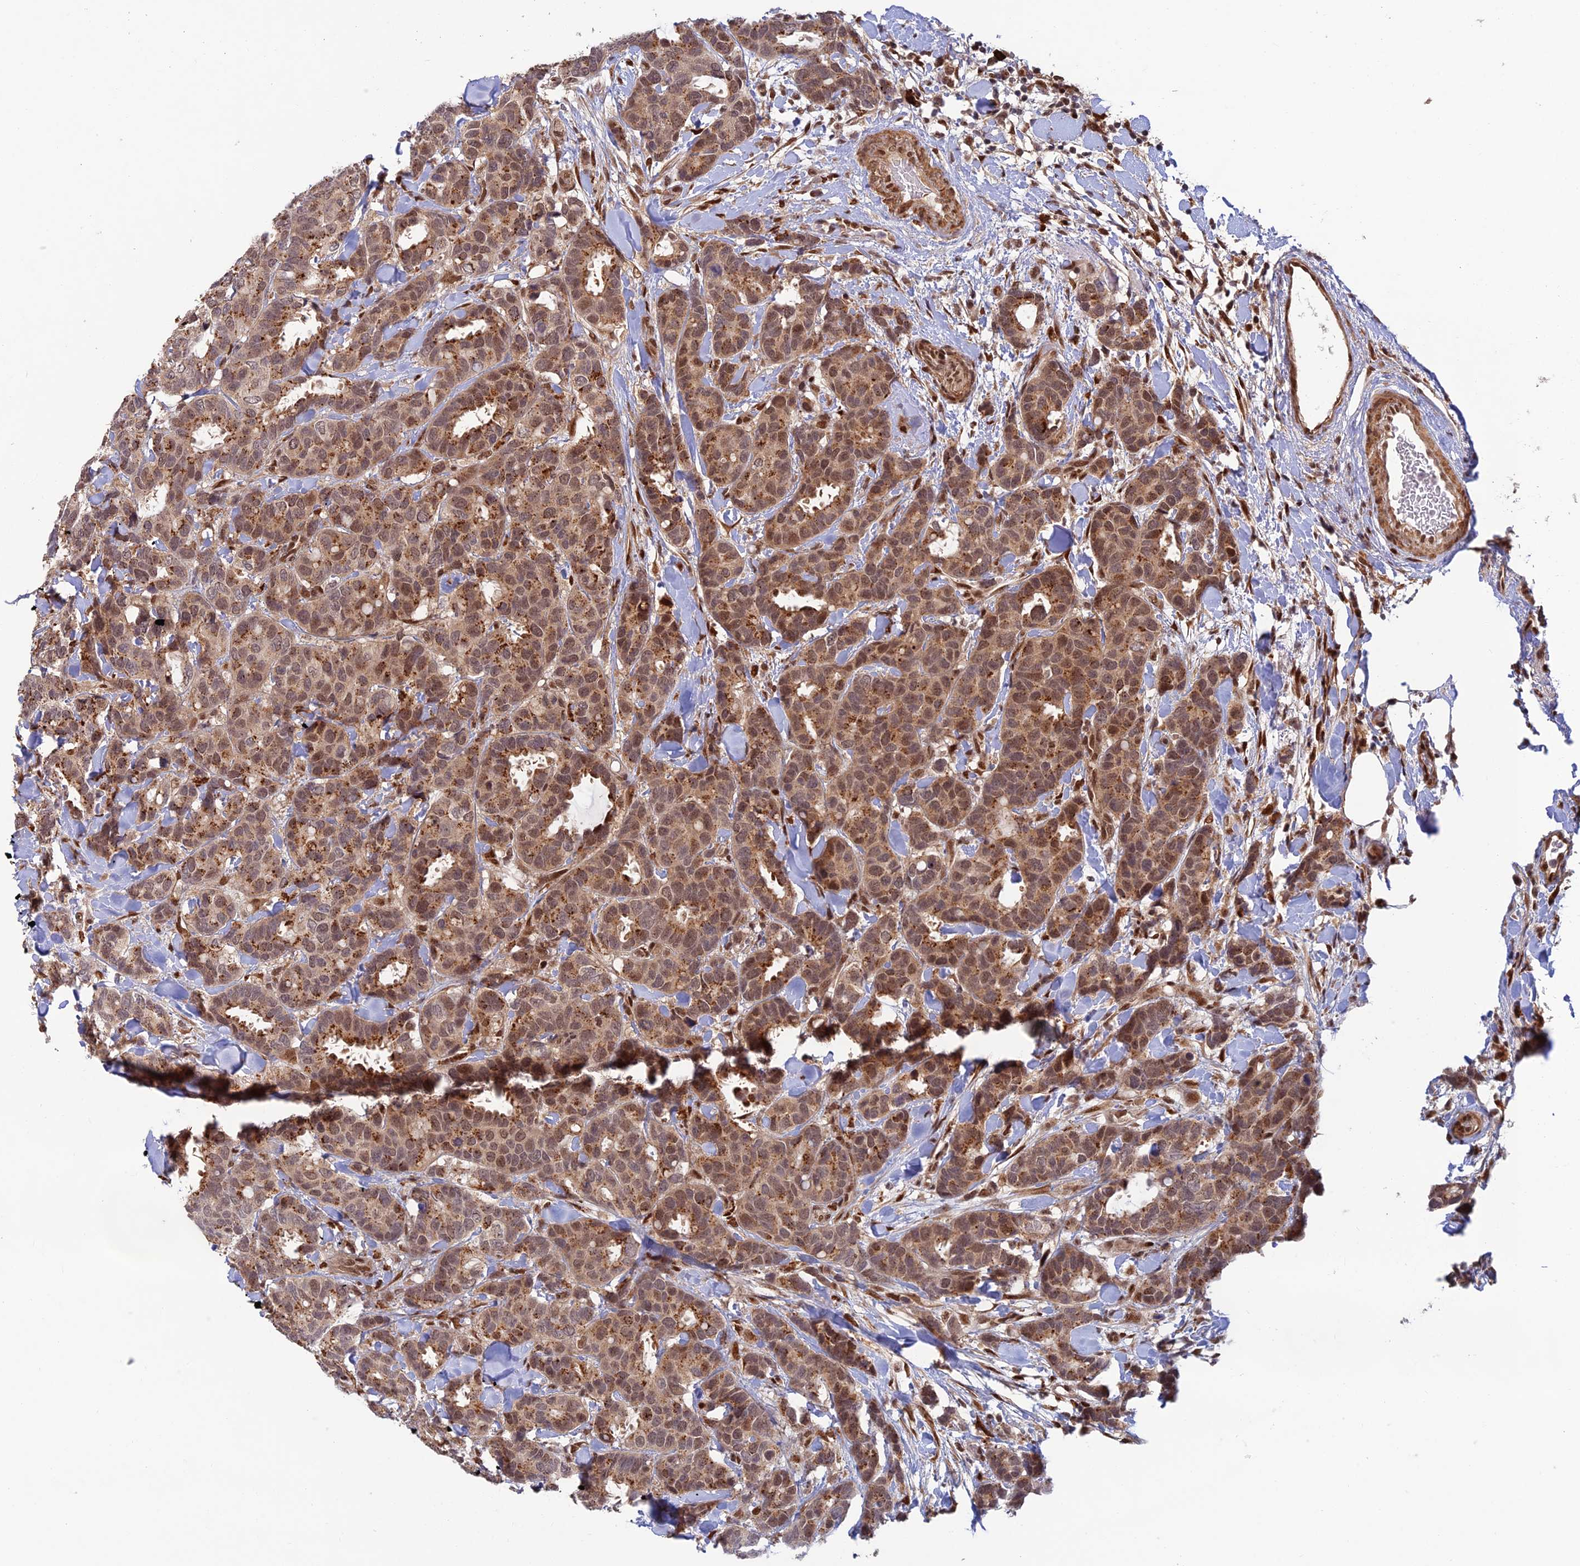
{"staining": {"intensity": "moderate", "quantity": ">75%", "location": "cytoplasmic/membranous"}, "tissue": "breast cancer", "cell_type": "Tumor cells", "image_type": "cancer", "snomed": [{"axis": "morphology", "description": "Normal tissue, NOS"}, {"axis": "morphology", "description": "Duct carcinoma"}, {"axis": "topography", "description": "Breast"}], "caption": "Immunohistochemical staining of human breast cancer (intraductal carcinoma) displays moderate cytoplasmic/membranous protein positivity in approximately >75% of tumor cells.", "gene": "ZNF565", "patient": {"sex": "female", "age": 87}}